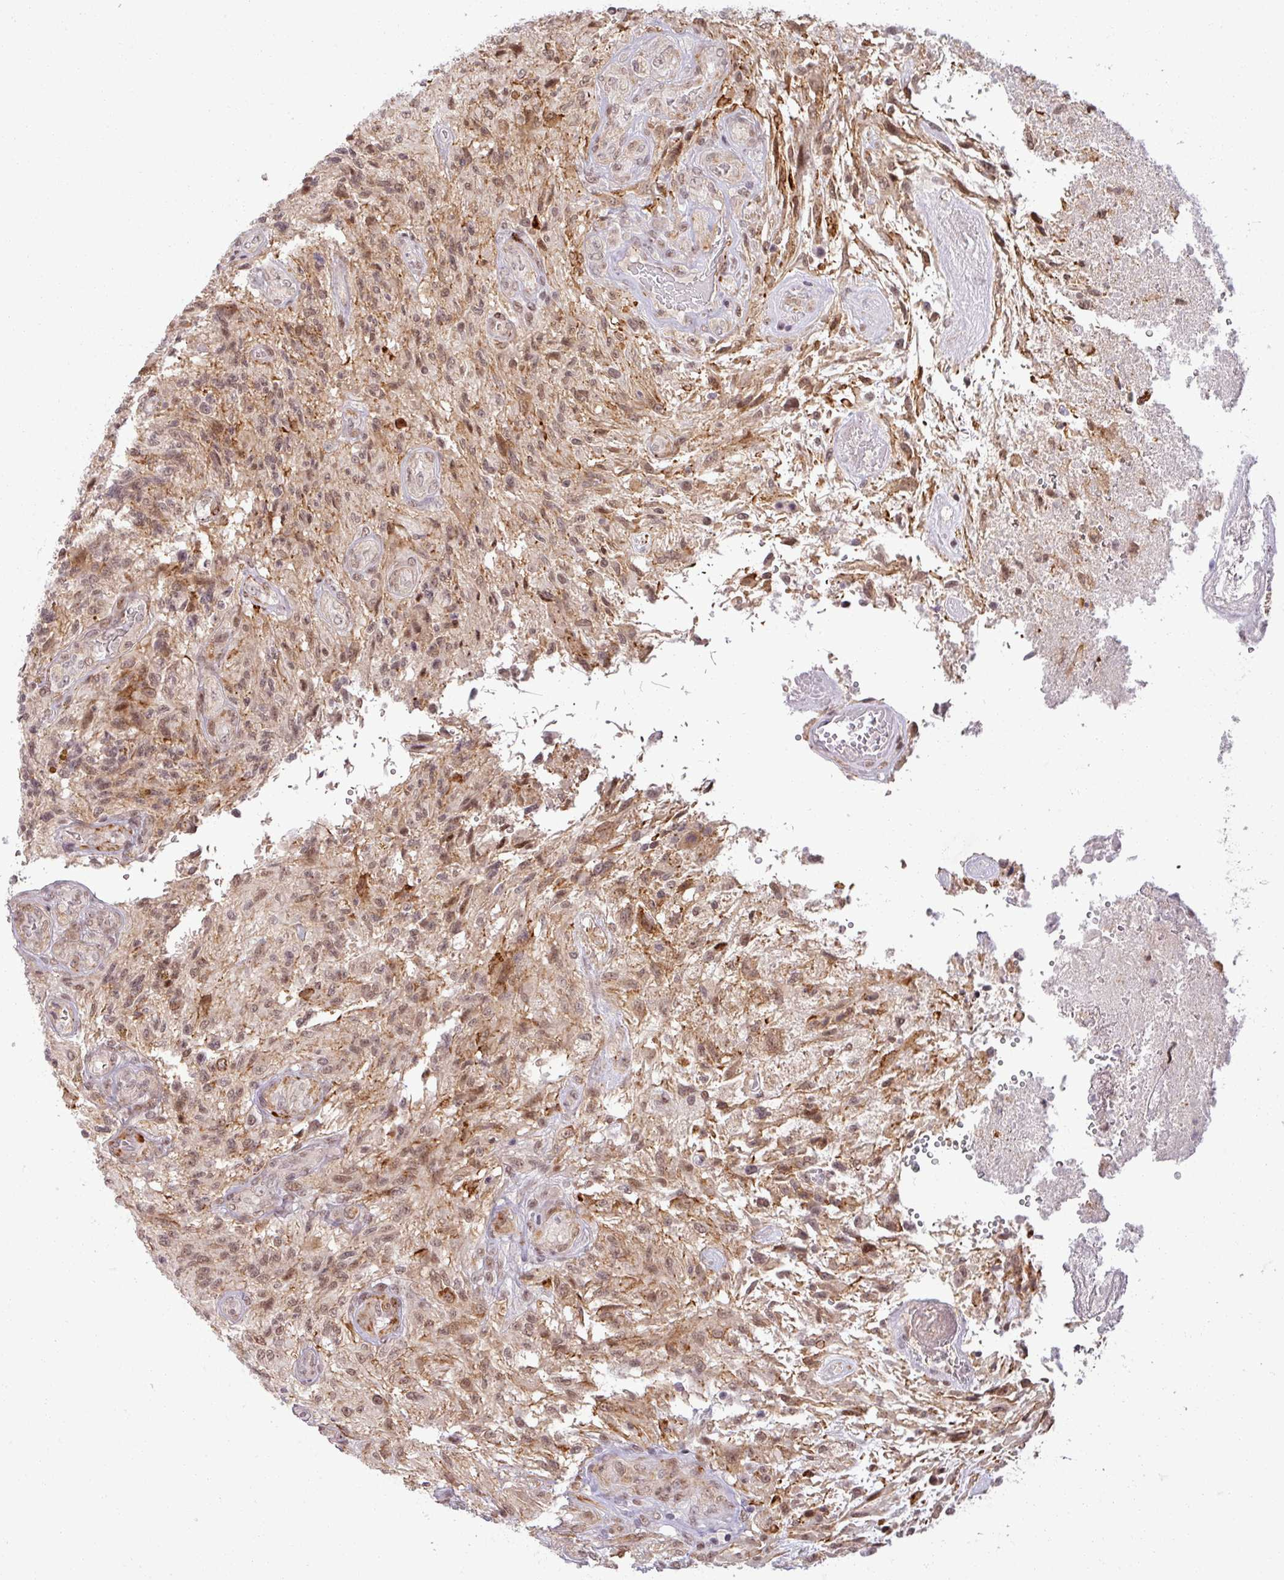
{"staining": {"intensity": "weak", "quantity": ">75%", "location": "cytoplasmic/membranous,nuclear"}, "tissue": "glioma", "cell_type": "Tumor cells", "image_type": "cancer", "snomed": [{"axis": "morphology", "description": "Glioma, malignant, High grade"}, {"axis": "topography", "description": "Brain"}], "caption": "IHC of high-grade glioma (malignant) shows low levels of weak cytoplasmic/membranous and nuclear expression in about >75% of tumor cells.", "gene": "PTPN20", "patient": {"sex": "male", "age": 56}}